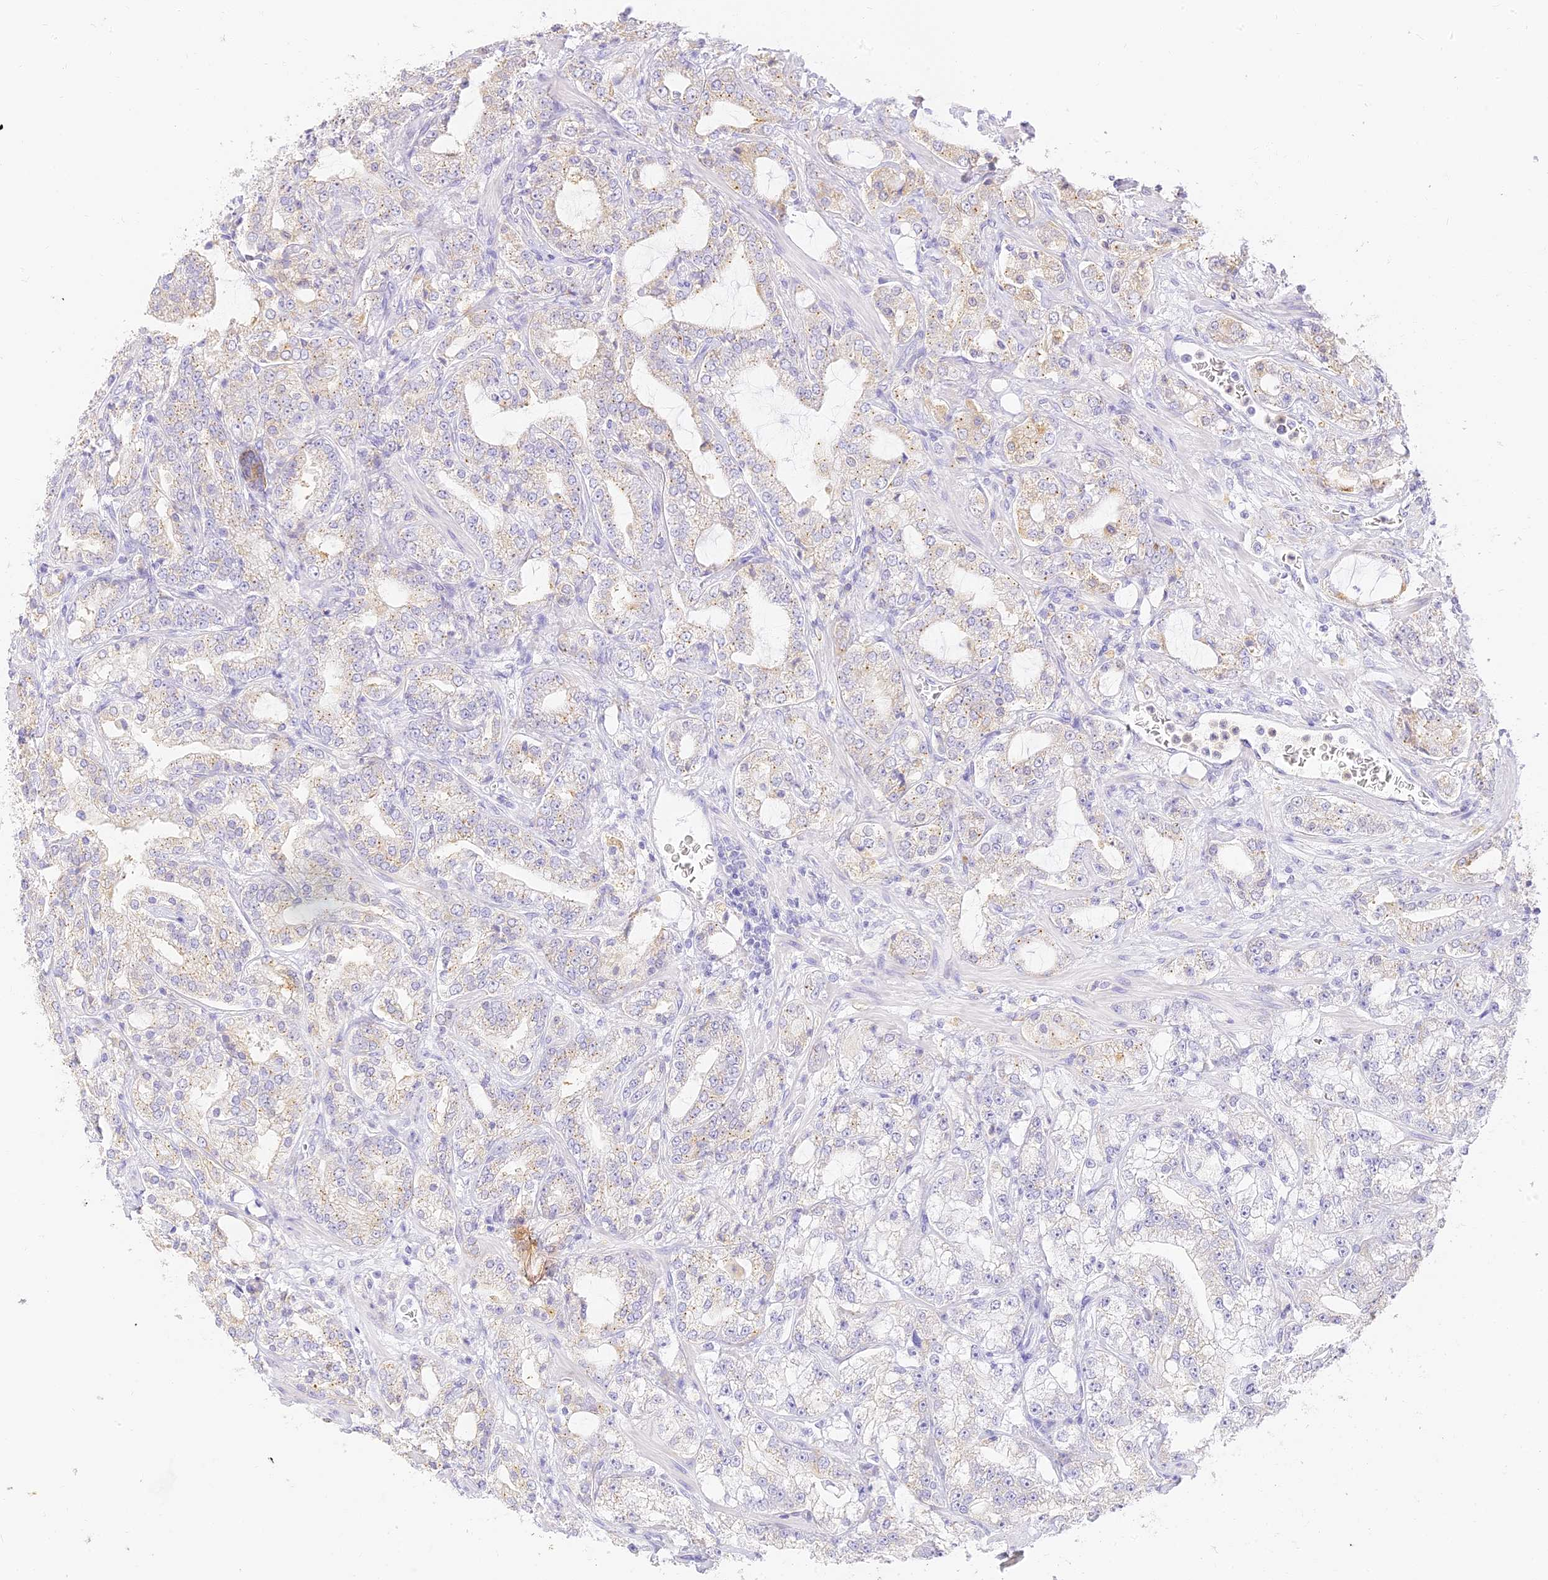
{"staining": {"intensity": "weak", "quantity": "<25%", "location": "cytoplasmic/membranous"}, "tissue": "prostate cancer", "cell_type": "Tumor cells", "image_type": "cancer", "snomed": [{"axis": "morphology", "description": "Adenocarcinoma, High grade"}, {"axis": "topography", "description": "Prostate"}], "caption": "This is a histopathology image of immunohistochemistry staining of adenocarcinoma (high-grade) (prostate), which shows no expression in tumor cells. (Immunohistochemistry, brightfield microscopy, high magnification).", "gene": "SEC13", "patient": {"sex": "male", "age": 64}}